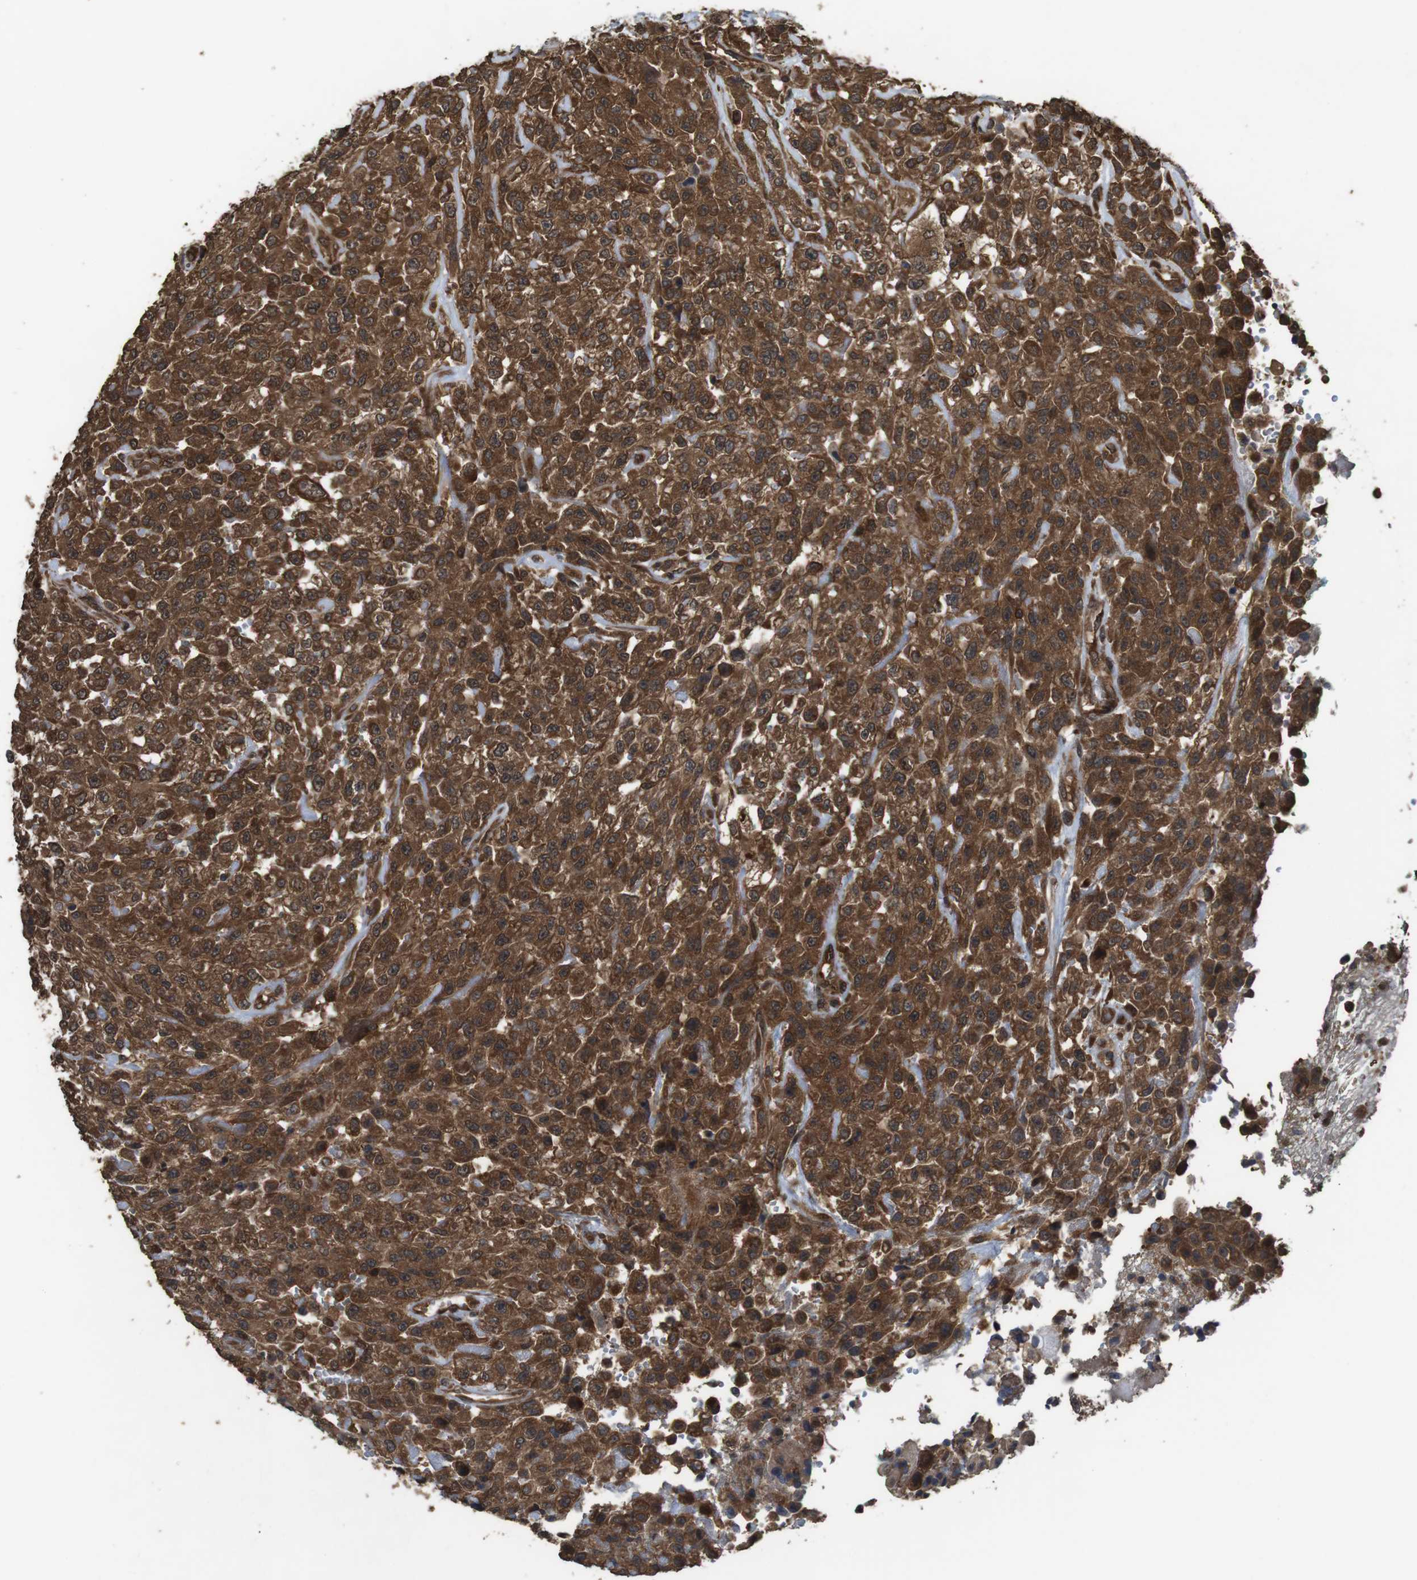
{"staining": {"intensity": "strong", "quantity": ">75%", "location": "cytoplasmic/membranous"}, "tissue": "urothelial cancer", "cell_type": "Tumor cells", "image_type": "cancer", "snomed": [{"axis": "morphology", "description": "Urothelial carcinoma, High grade"}, {"axis": "topography", "description": "Urinary bladder"}], "caption": "The micrograph exhibits a brown stain indicating the presence of a protein in the cytoplasmic/membranous of tumor cells in urothelial cancer.", "gene": "BAG4", "patient": {"sex": "male", "age": 46}}